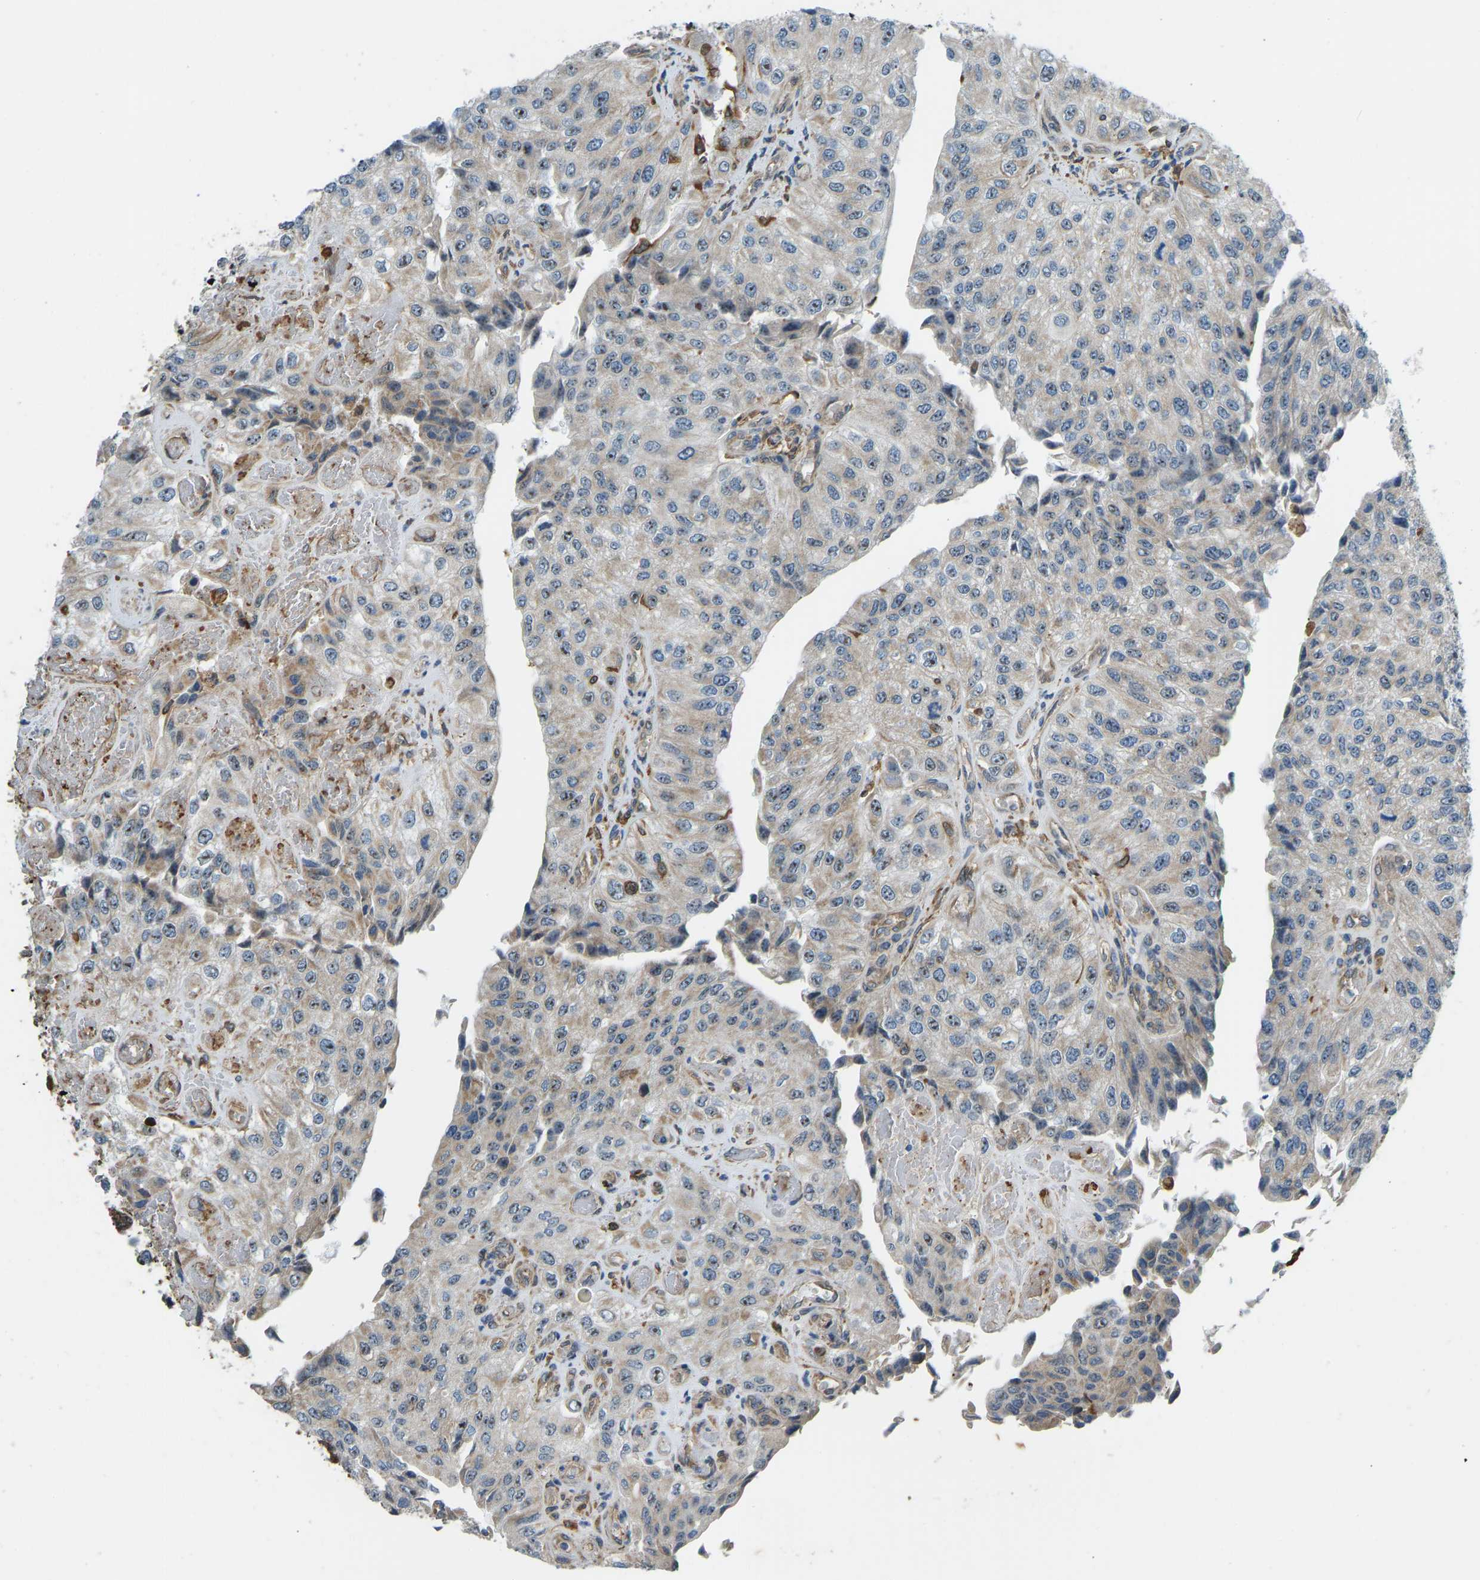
{"staining": {"intensity": "weak", "quantity": "25%-75%", "location": "cytoplasmic/membranous,nuclear"}, "tissue": "urothelial cancer", "cell_type": "Tumor cells", "image_type": "cancer", "snomed": [{"axis": "morphology", "description": "Urothelial carcinoma, High grade"}, {"axis": "topography", "description": "Kidney"}, {"axis": "topography", "description": "Urinary bladder"}], "caption": "High-grade urothelial carcinoma stained with immunohistochemistry (IHC) demonstrates weak cytoplasmic/membranous and nuclear expression in approximately 25%-75% of tumor cells. The protein of interest is stained brown, and the nuclei are stained in blue (DAB IHC with brightfield microscopy, high magnification).", "gene": "OS9", "patient": {"sex": "male", "age": 77}}